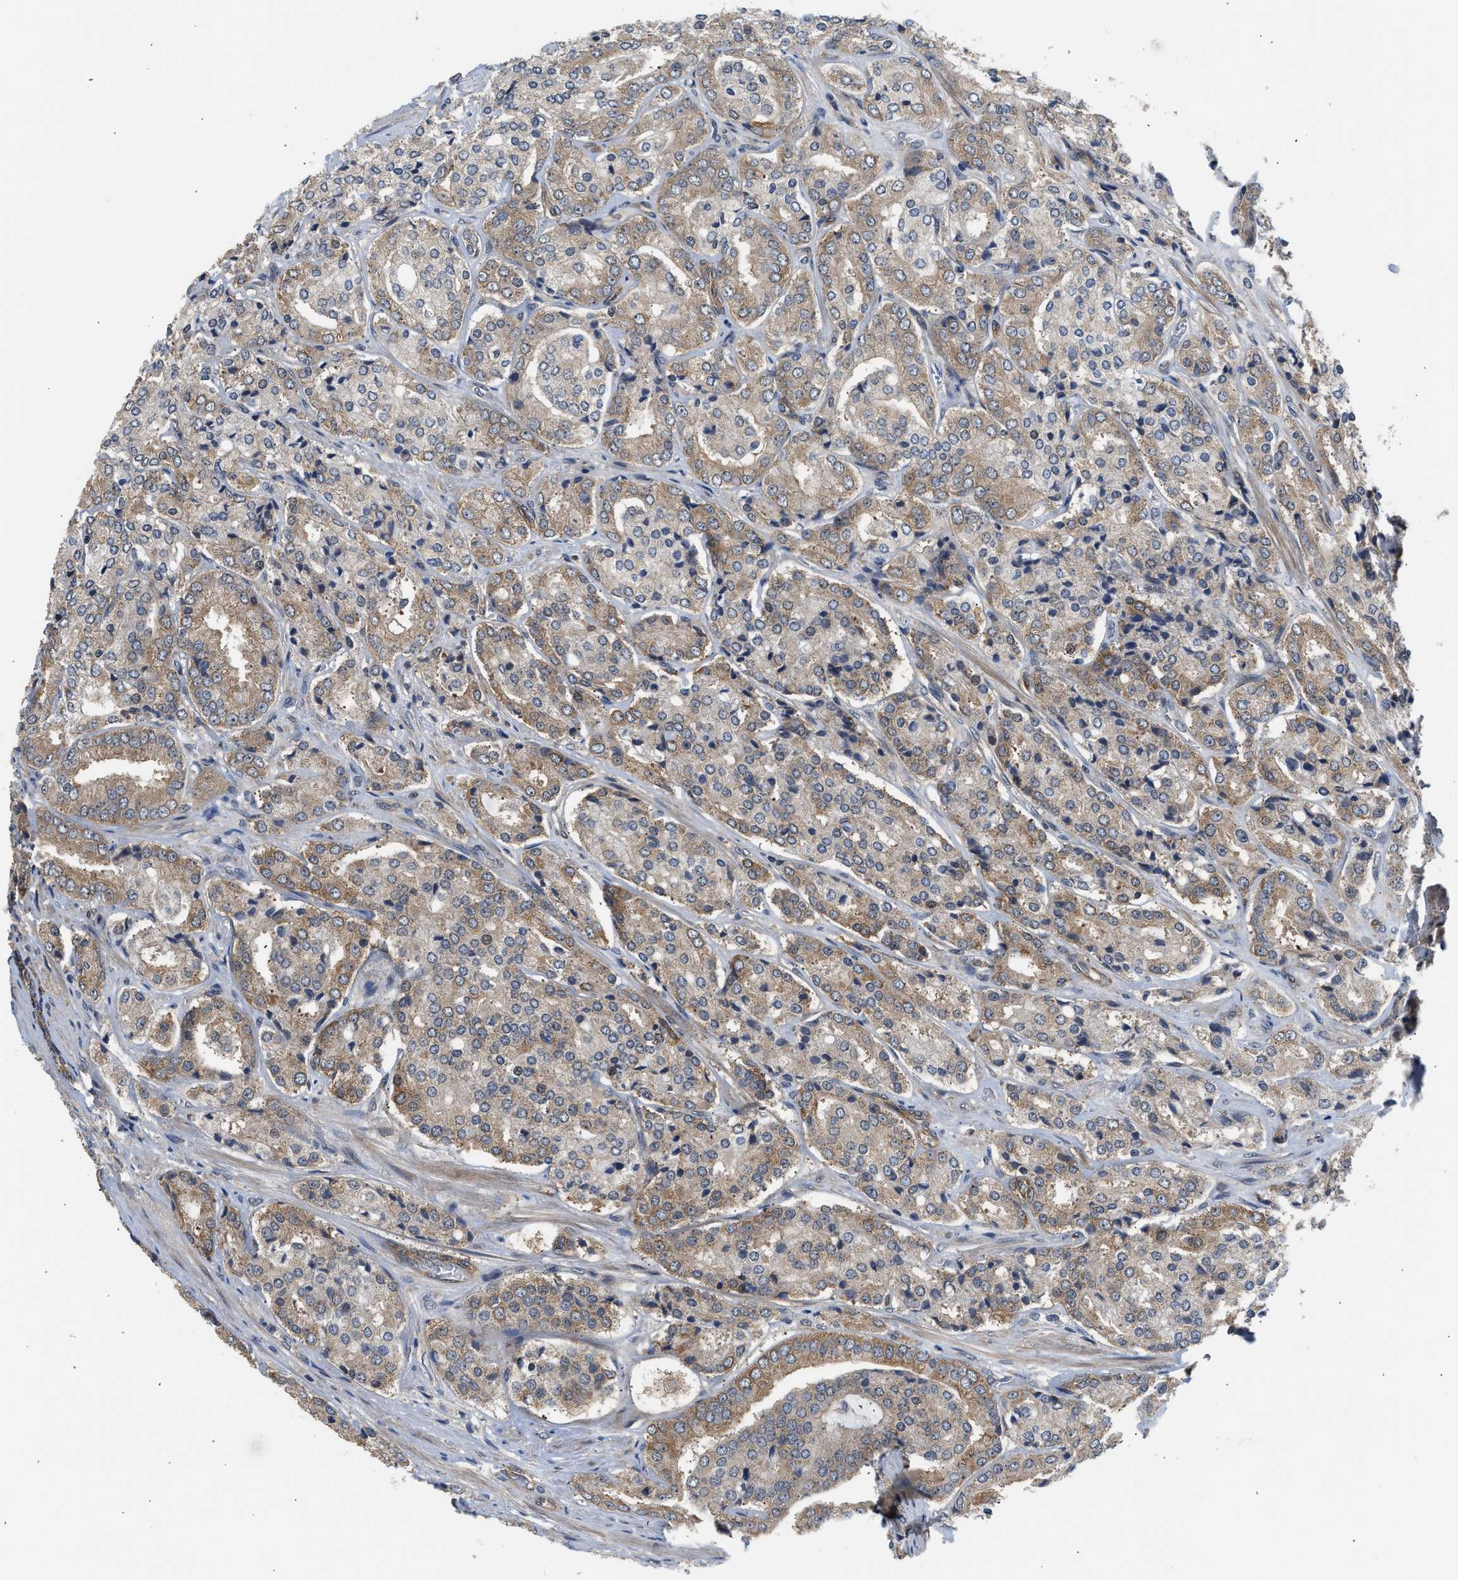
{"staining": {"intensity": "moderate", "quantity": ">75%", "location": "cytoplasmic/membranous"}, "tissue": "prostate cancer", "cell_type": "Tumor cells", "image_type": "cancer", "snomed": [{"axis": "morphology", "description": "Adenocarcinoma, High grade"}, {"axis": "topography", "description": "Prostate"}], "caption": "Brown immunohistochemical staining in human prostate adenocarcinoma (high-grade) displays moderate cytoplasmic/membranous positivity in approximately >75% of tumor cells. Nuclei are stained in blue.", "gene": "POLG2", "patient": {"sex": "male", "age": 65}}